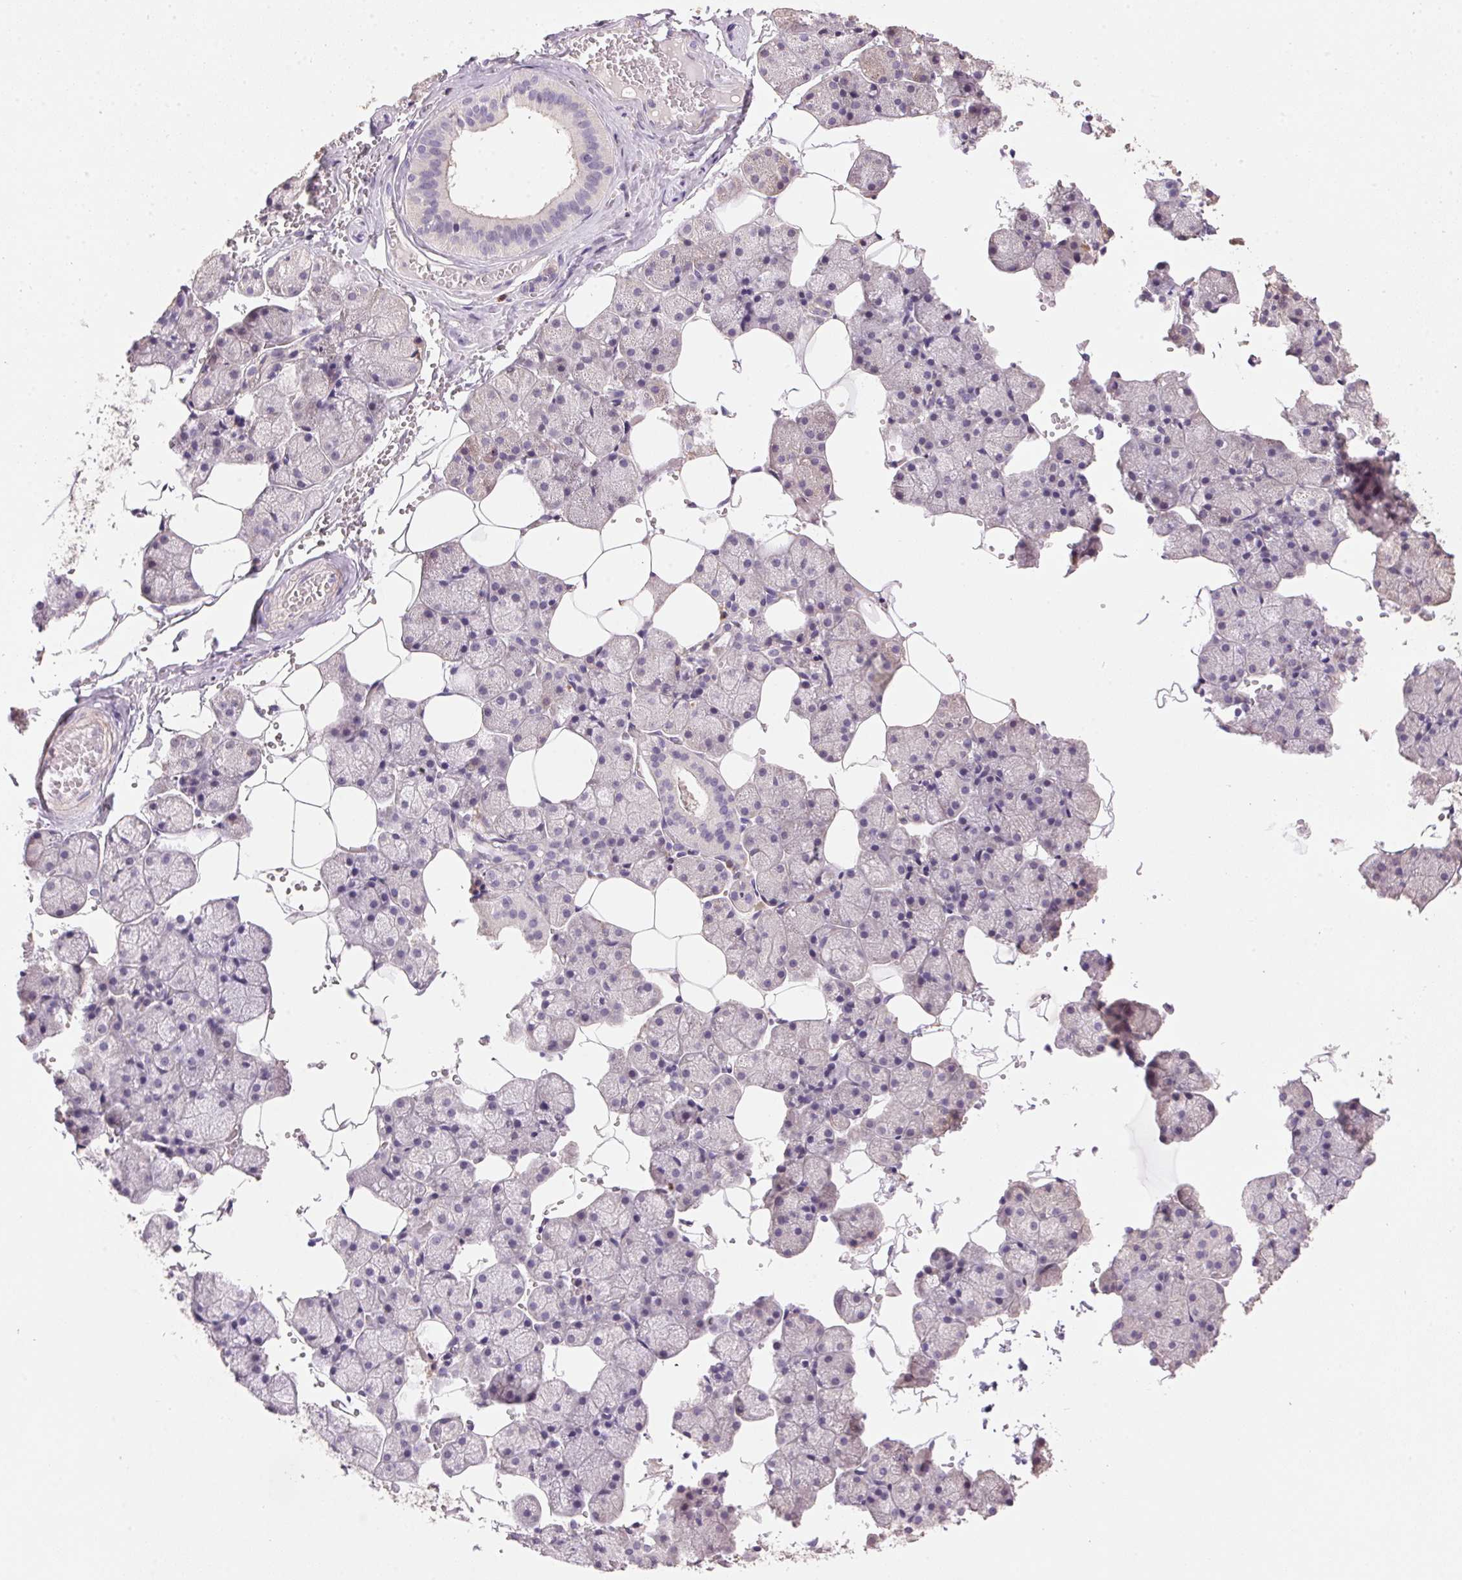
{"staining": {"intensity": "negative", "quantity": "none", "location": "none"}, "tissue": "salivary gland", "cell_type": "Glandular cells", "image_type": "normal", "snomed": [{"axis": "morphology", "description": "Normal tissue, NOS"}, {"axis": "topography", "description": "Salivary gland"}], "caption": "IHC photomicrograph of unremarkable human salivary gland stained for a protein (brown), which exhibits no expression in glandular cells.", "gene": "LYZL6", "patient": {"sex": "male", "age": 38}}